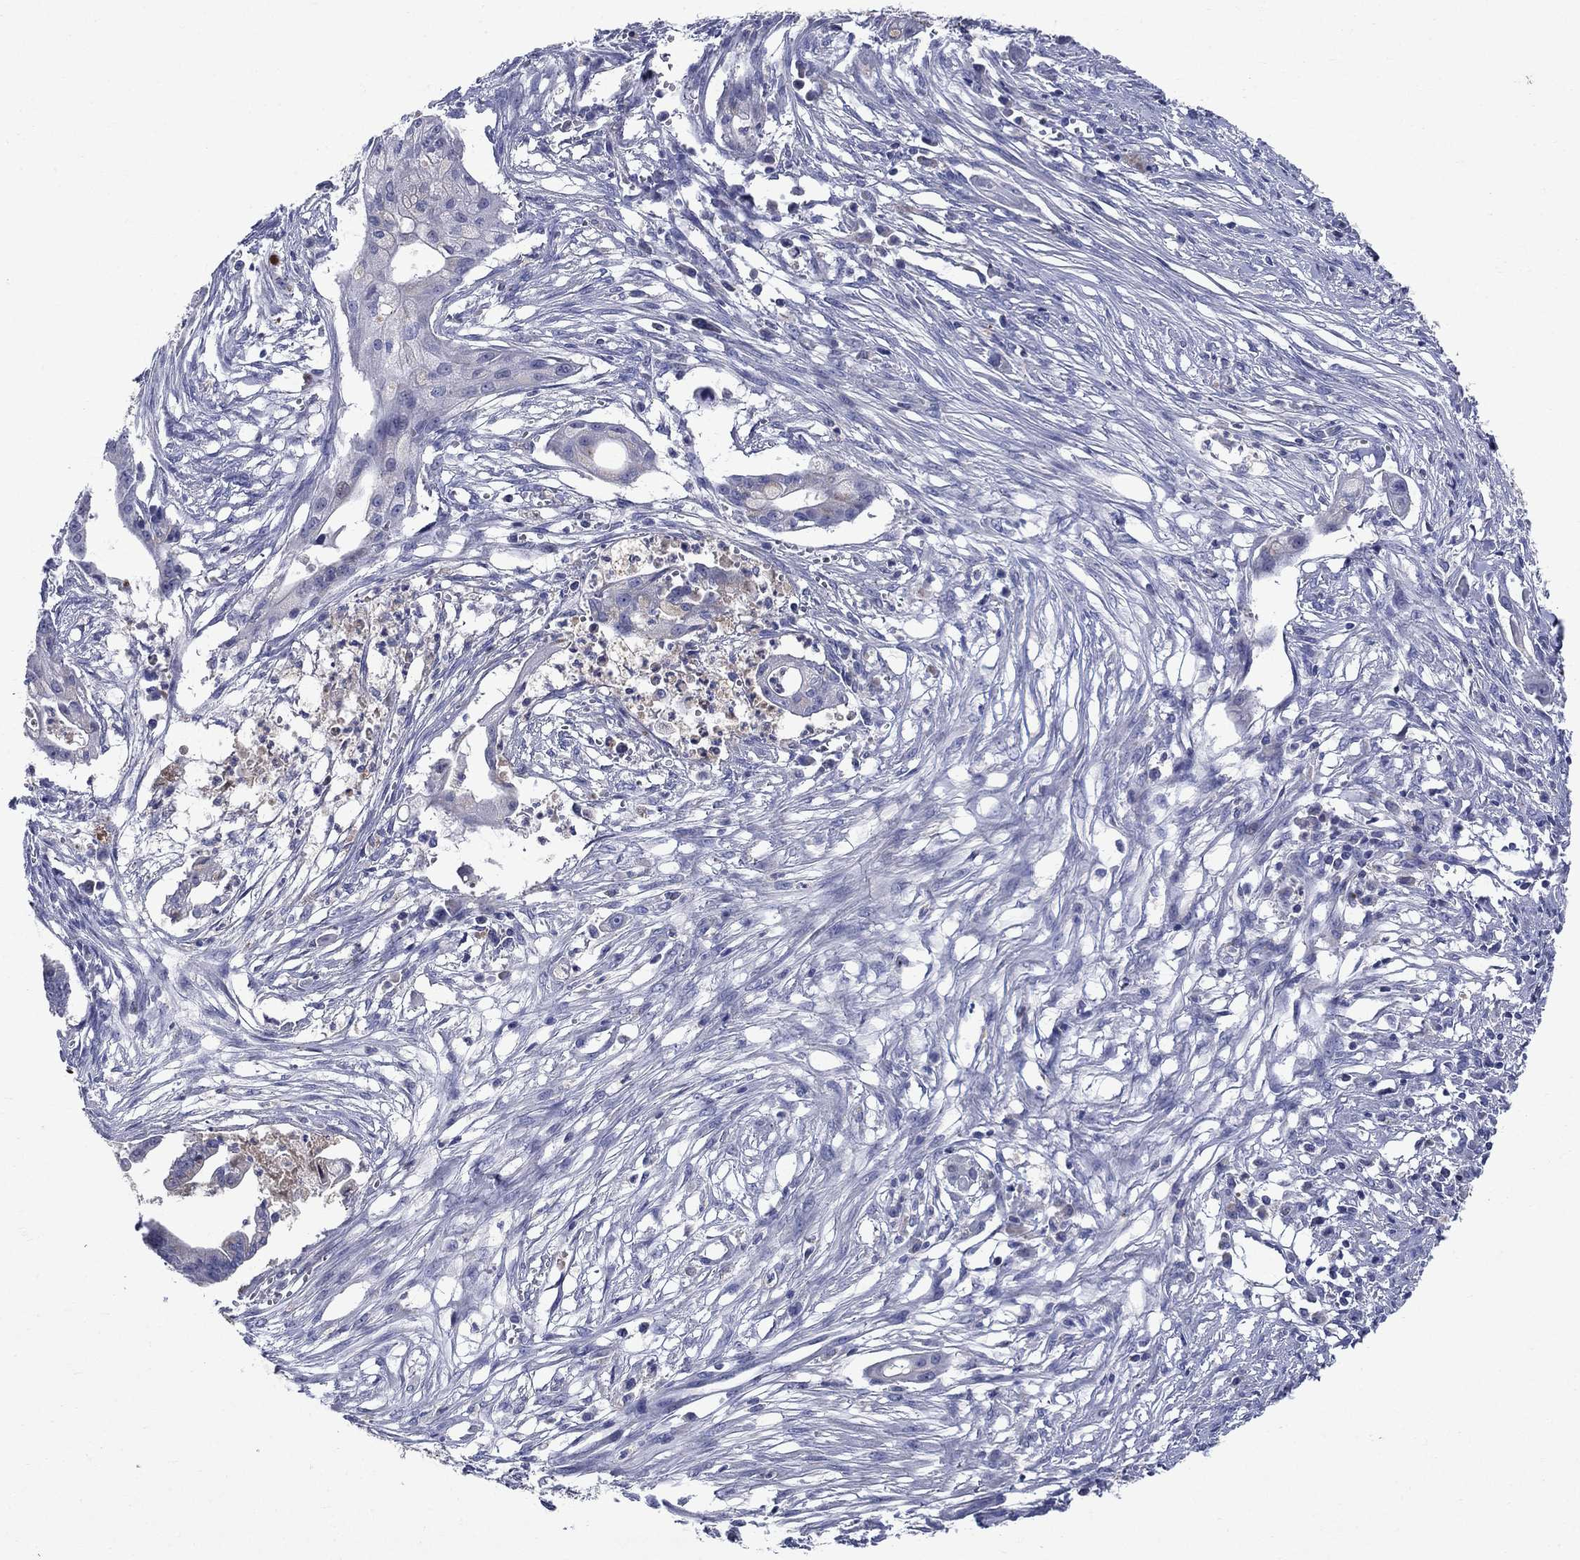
{"staining": {"intensity": "negative", "quantity": "none", "location": "none"}, "tissue": "pancreatic cancer", "cell_type": "Tumor cells", "image_type": "cancer", "snomed": [{"axis": "morphology", "description": "Normal tissue, NOS"}, {"axis": "morphology", "description": "Adenocarcinoma, NOS"}, {"axis": "topography", "description": "Pancreas"}], "caption": "A high-resolution image shows immunohistochemistry staining of pancreatic adenocarcinoma, which displays no significant expression in tumor cells.", "gene": "STAB2", "patient": {"sex": "female", "age": 58}}